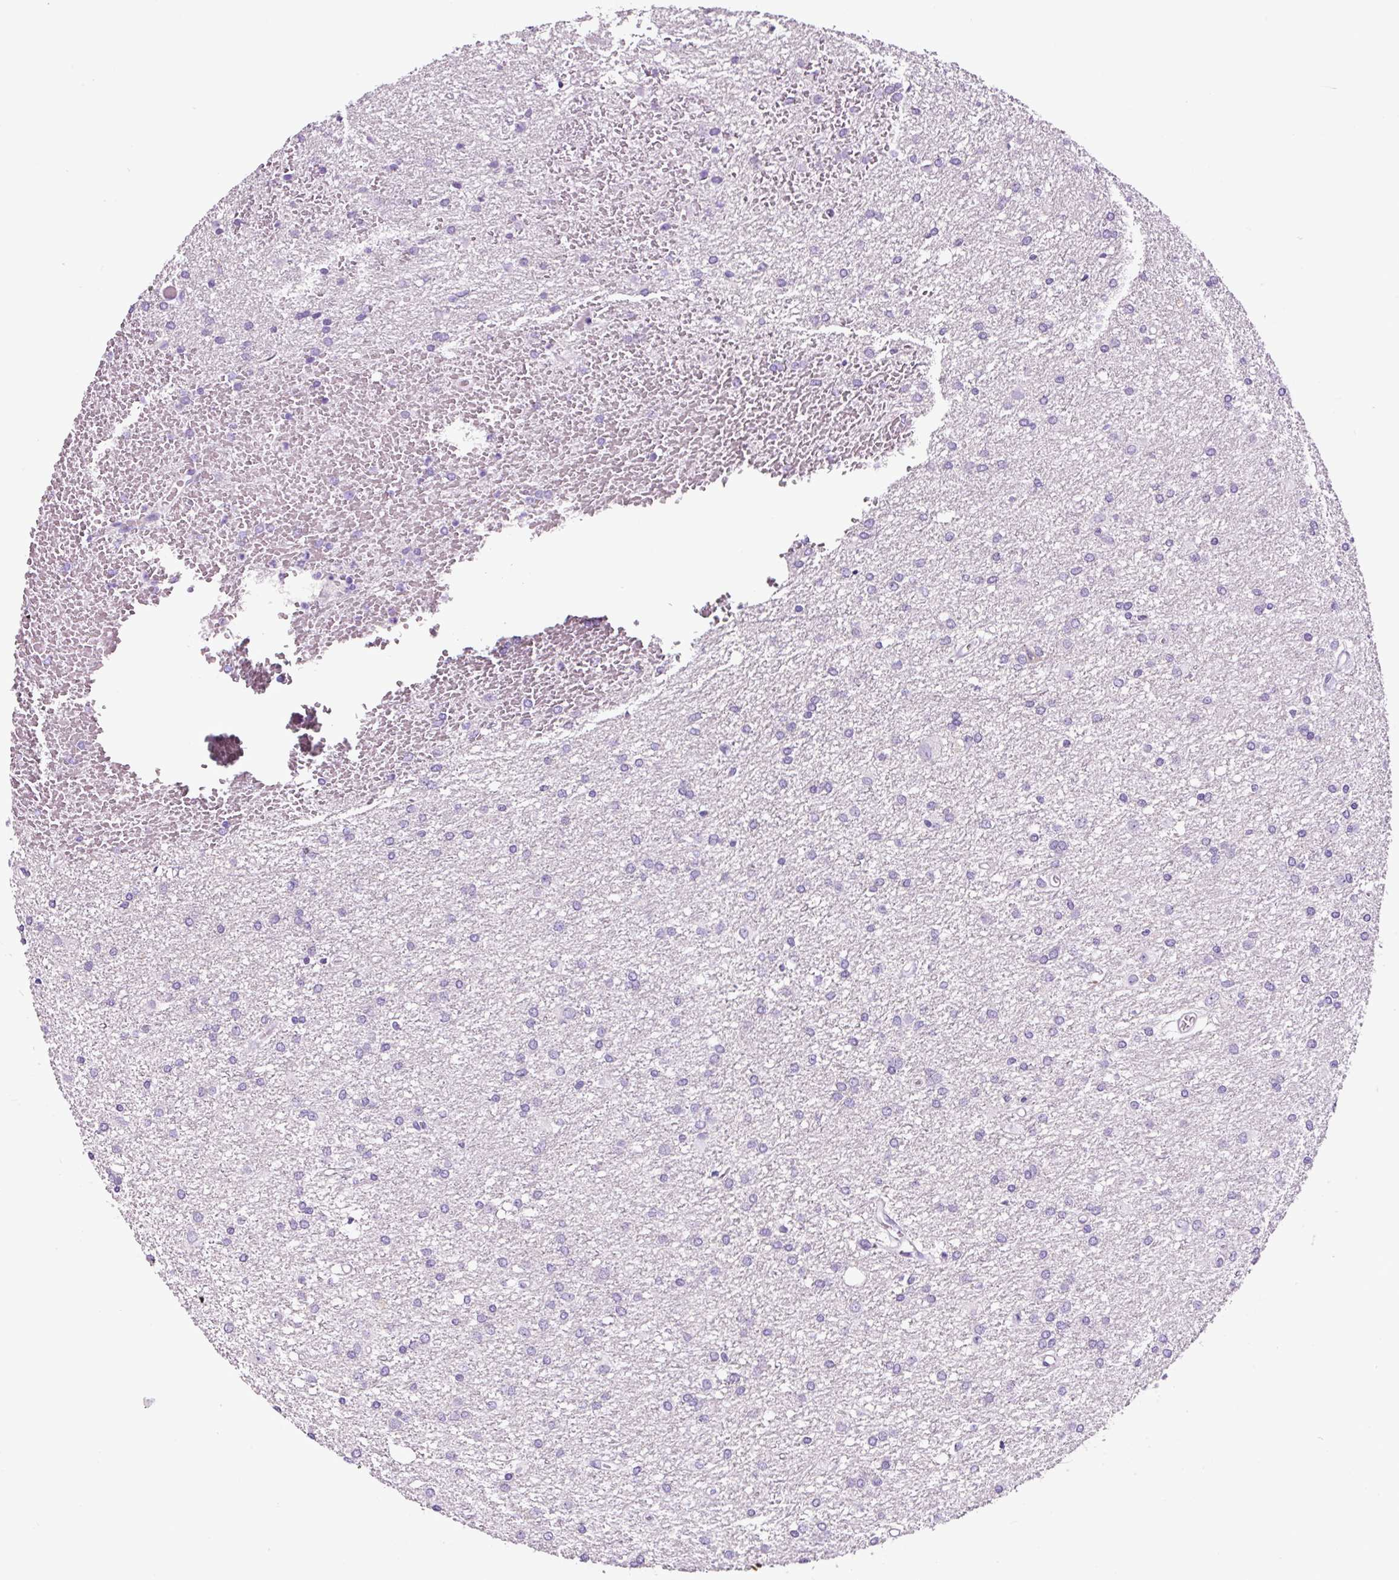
{"staining": {"intensity": "negative", "quantity": "none", "location": "none"}, "tissue": "glioma", "cell_type": "Tumor cells", "image_type": "cancer", "snomed": [{"axis": "morphology", "description": "Glioma, malignant, High grade"}, {"axis": "topography", "description": "Brain"}], "caption": "Malignant glioma (high-grade) was stained to show a protein in brown. There is no significant expression in tumor cells.", "gene": "FBXL7", "patient": {"sex": "female", "age": 50}}